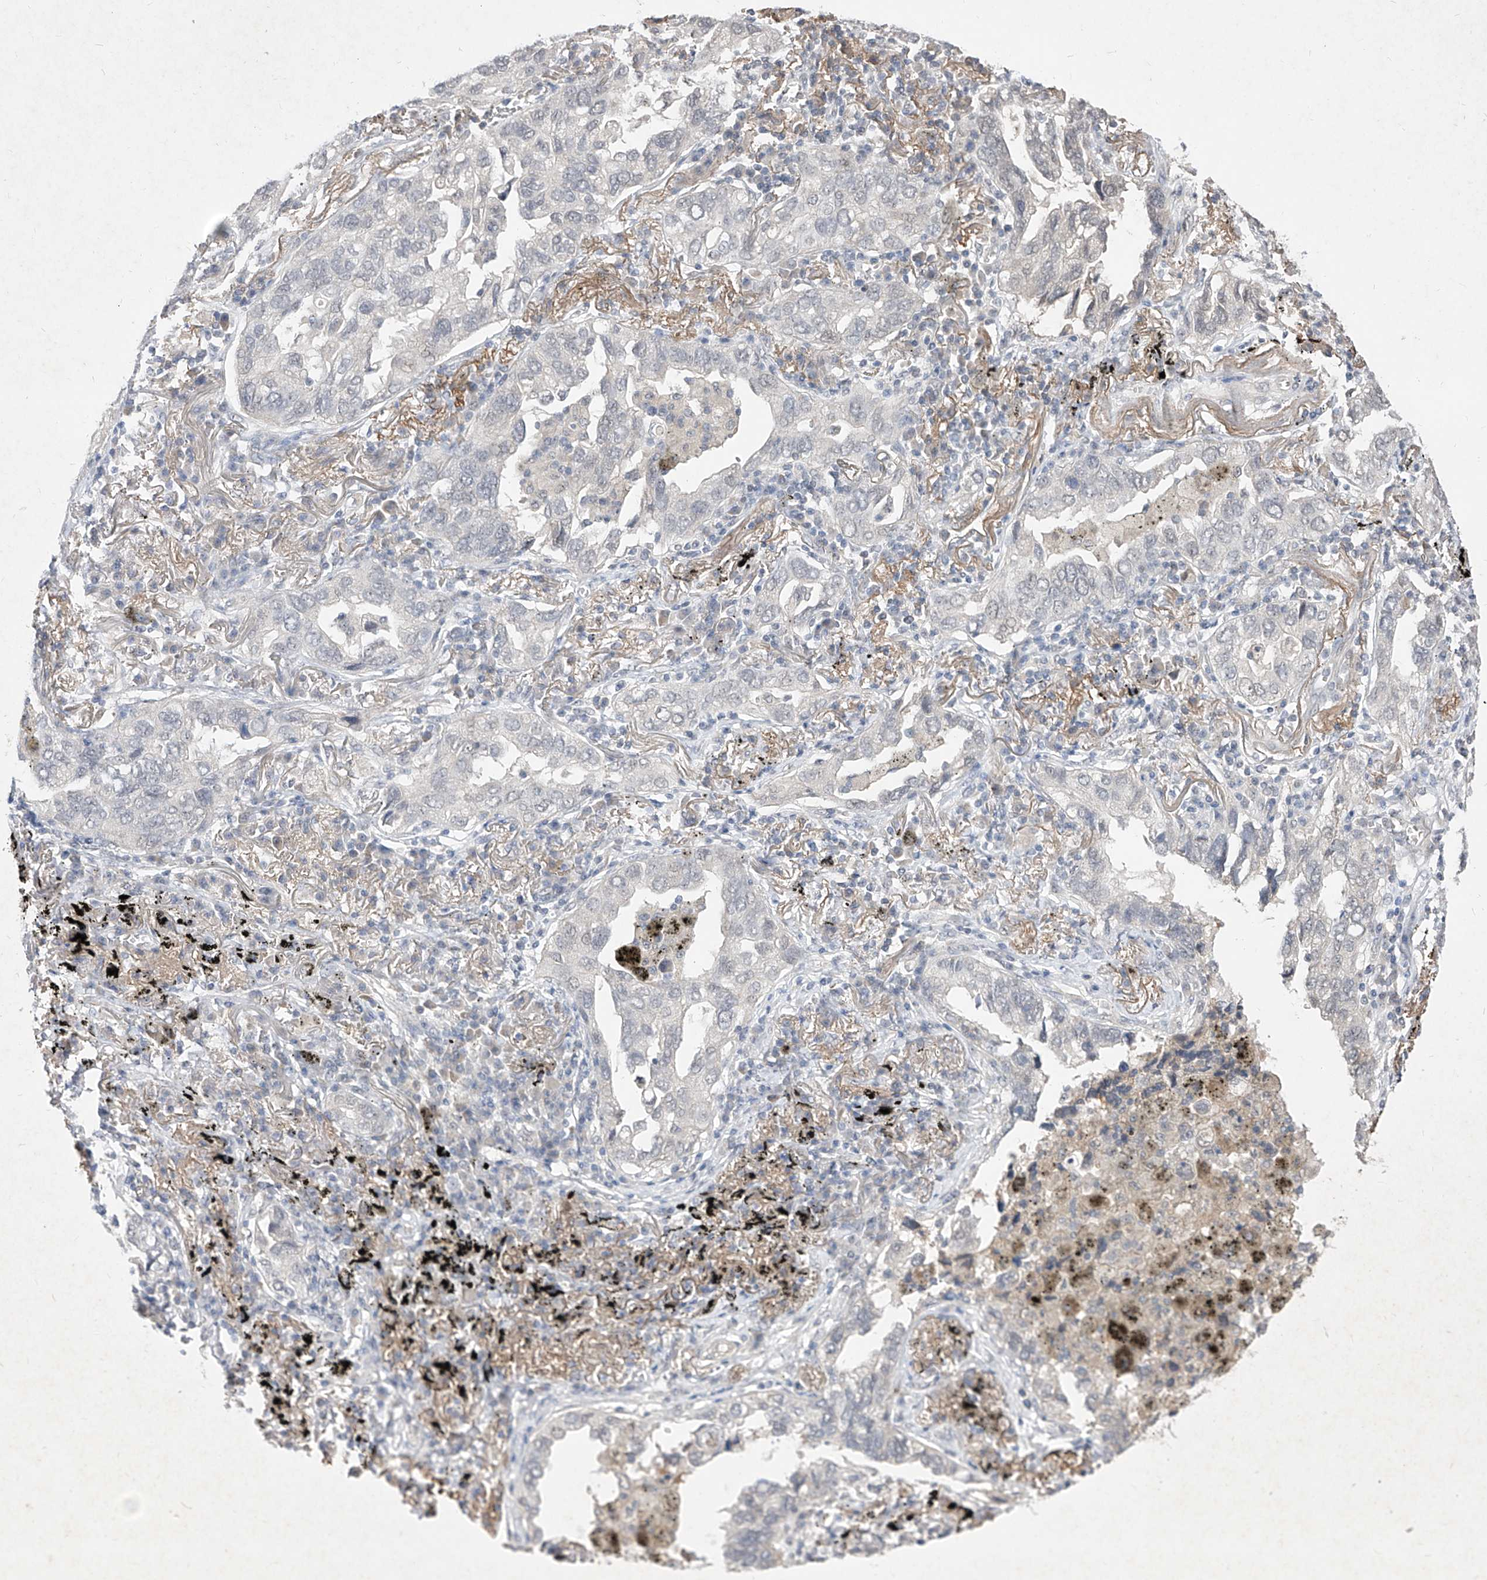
{"staining": {"intensity": "negative", "quantity": "none", "location": "none"}, "tissue": "lung cancer", "cell_type": "Tumor cells", "image_type": "cancer", "snomed": [{"axis": "morphology", "description": "Adenocarcinoma, NOS"}, {"axis": "topography", "description": "Lung"}], "caption": "Protein analysis of lung adenocarcinoma shows no significant positivity in tumor cells. (Brightfield microscopy of DAB (3,3'-diaminobenzidine) immunohistochemistry (IHC) at high magnification).", "gene": "C4A", "patient": {"sex": "male", "age": 65}}